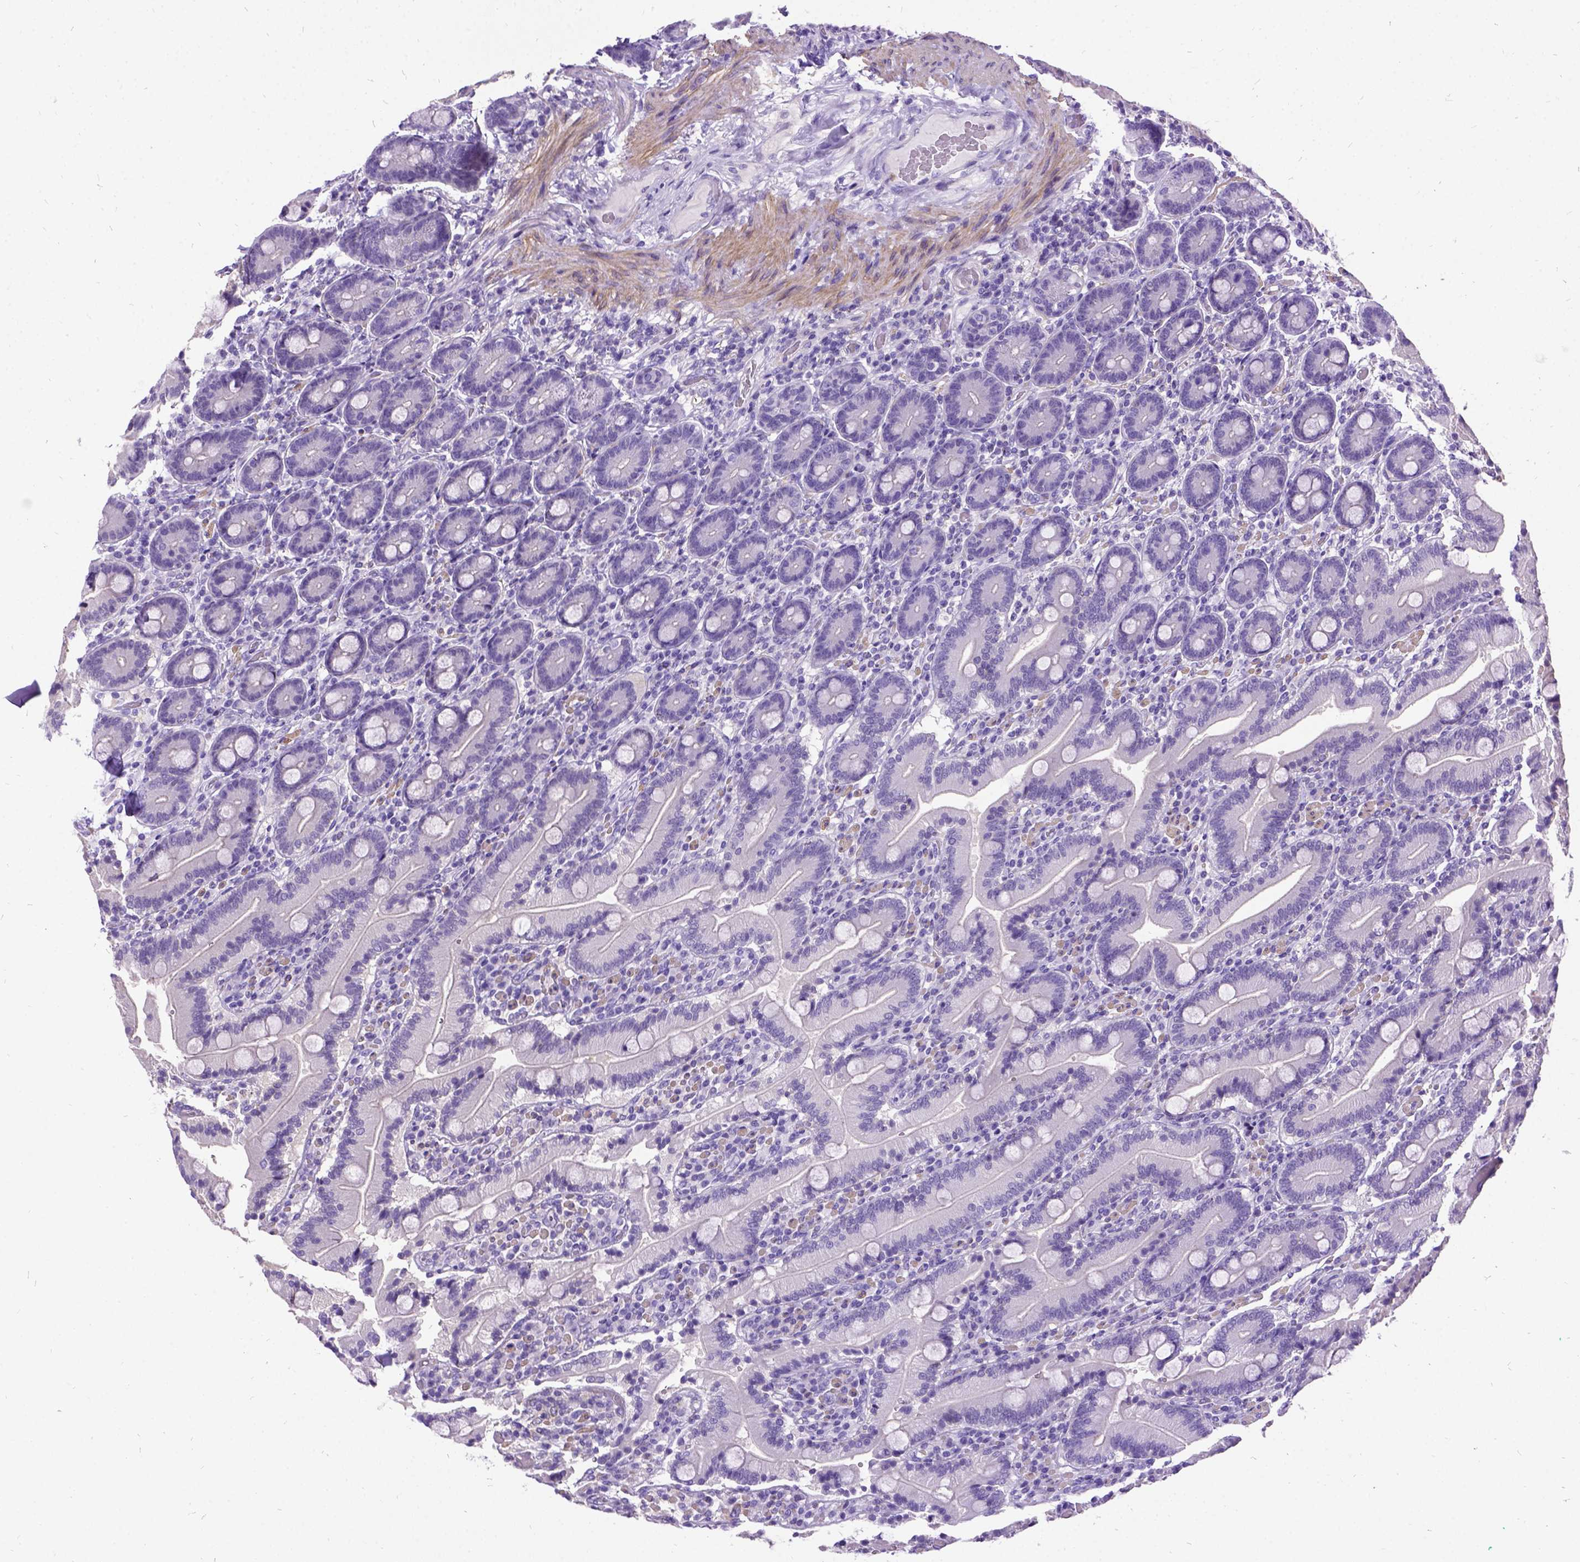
{"staining": {"intensity": "negative", "quantity": "none", "location": "none"}, "tissue": "duodenum", "cell_type": "Glandular cells", "image_type": "normal", "snomed": [{"axis": "morphology", "description": "Normal tissue, NOS"}, {"axis": "topography", "description": "Duodenum"}], "caption": "Immunohistochemical staining of unremarkable duodenum shows no significant staining in glandular cells.", "gene": "ENSG00000254979", "patient": {"sex": "female", "age": 62}}